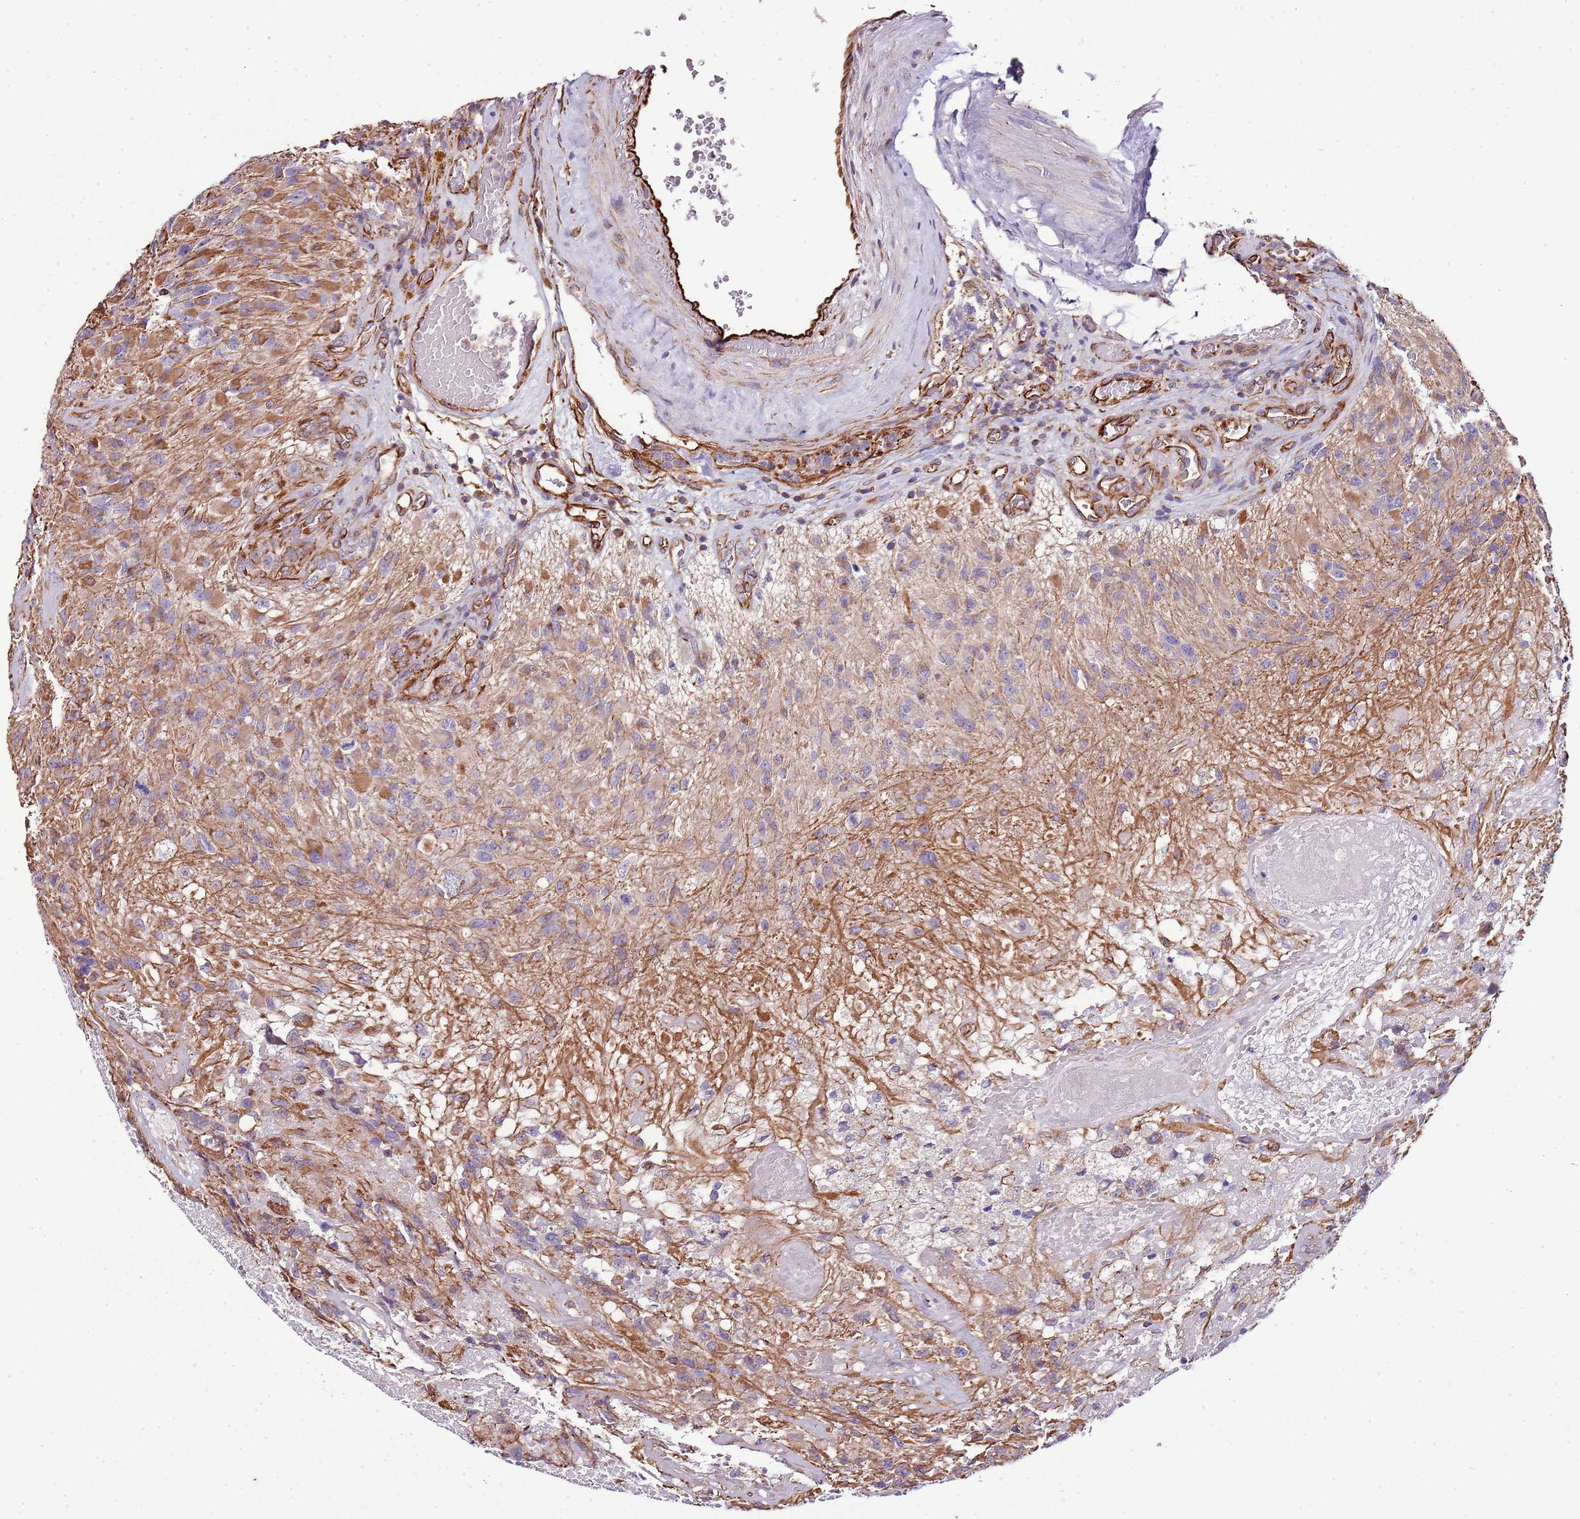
{"staining": {"intensity": "moderate", "quantity": "25%-75%", "location": "cytoplasmic/membranous"}, "tissue": "glioma", "cell_type": "Tumor cells", "image_type": "cancer", "snomed": [{"axis": "morphology", "description": "Glioma, malignant, High grade"}, {"axis": "topography", "description": "Brain"}], "caption": "Protein expression by IHC exhibits moderate cytoplasmic/membranous positivity in about 25%-75% of tumor cells in malignant glioma (high-grade).", "gene": "ZNF786", "patient": {"sex": "male", "age": 76}}